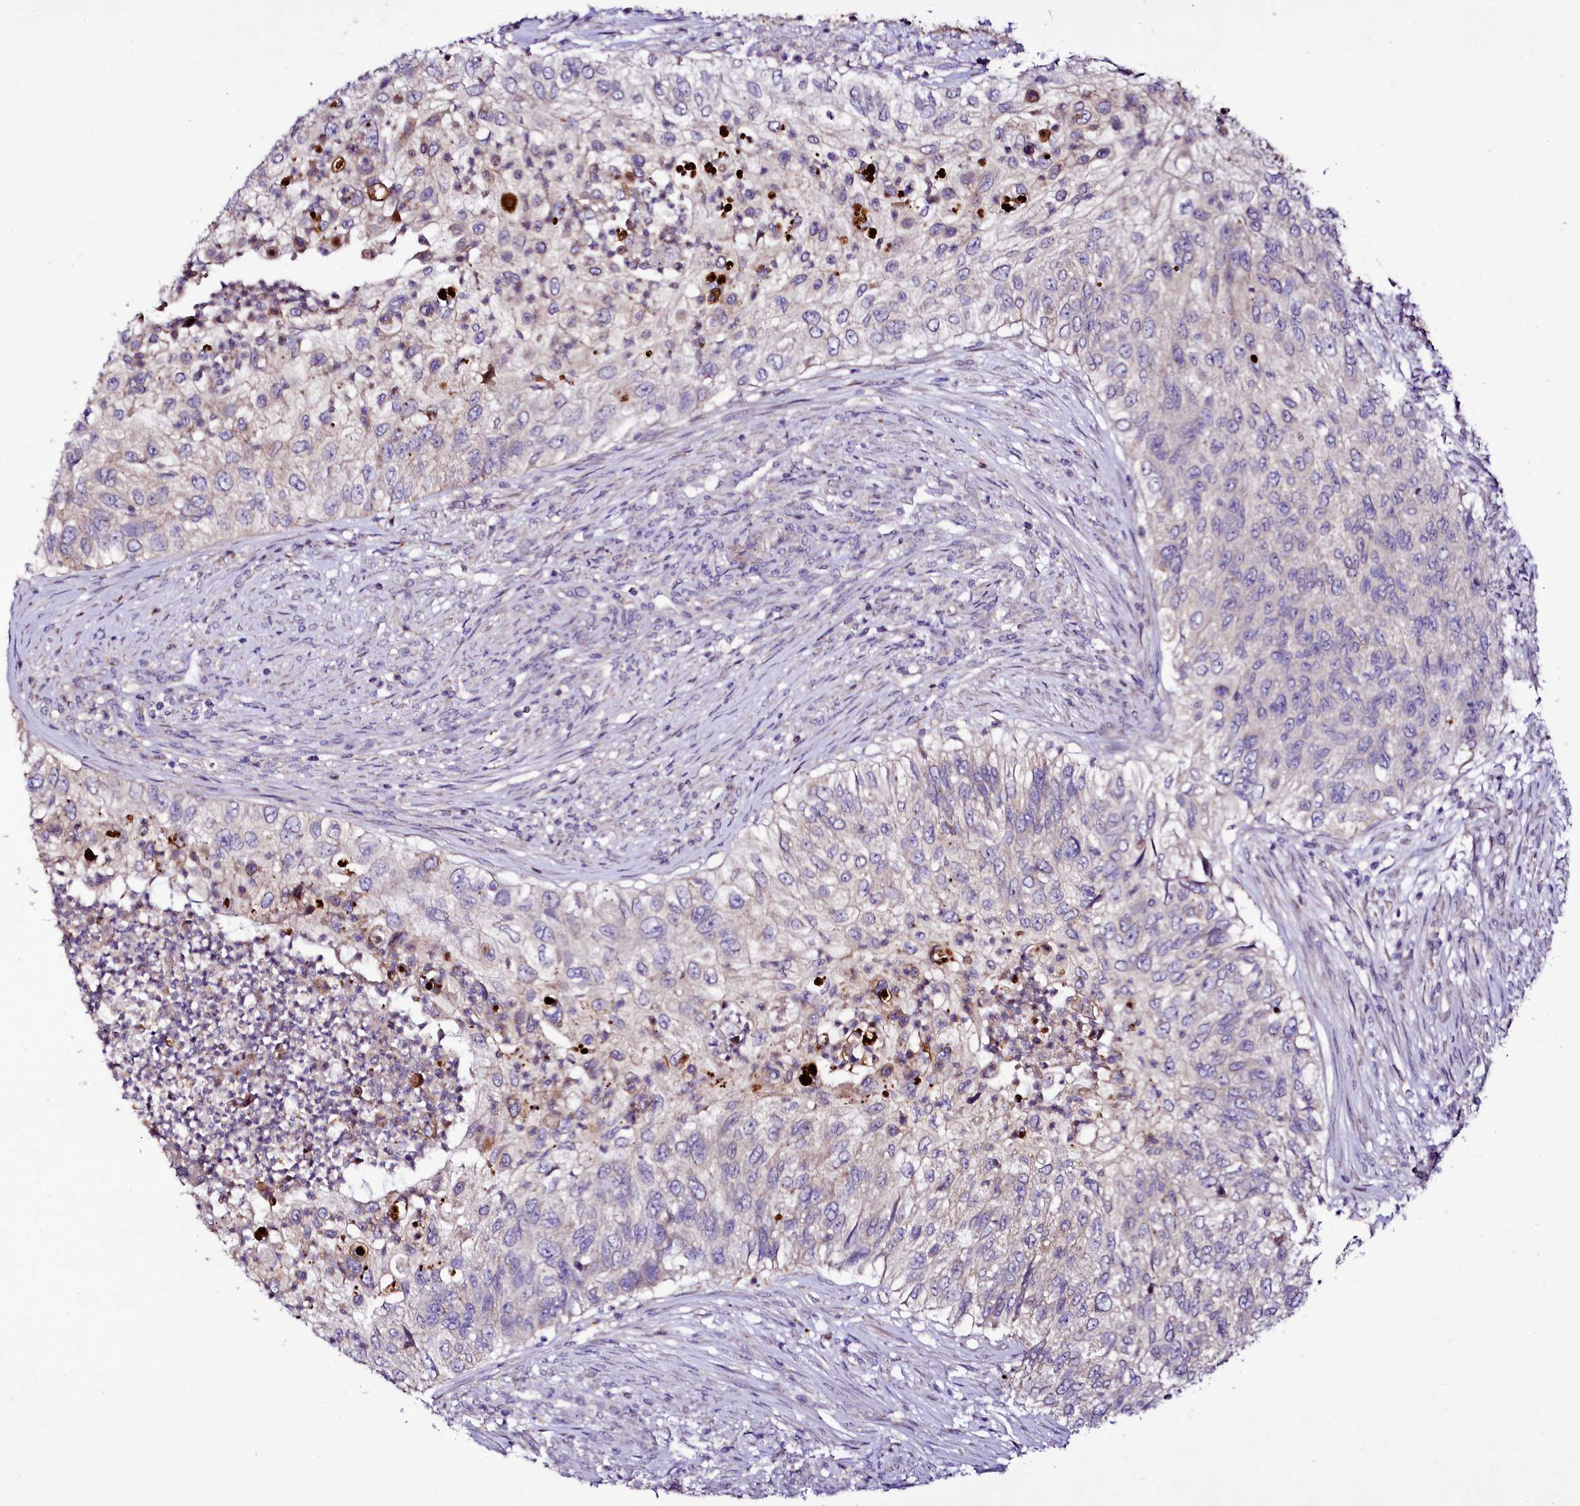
{"staining": {"intensity": "negative", "quantity": "none", "location": "none"}, "tissue": "urothelial cancer", "cell_type": "Tumor cells", "image_type": "cancer", "snomed": [{"axis": "morphology", "description": "Urothelial carcinoma, High grade"}, {"axis": "topography", "description": "Urinary bladder"}], "caption": "This image is of urothelial carcinoma (high-grade) stained with immunohistochemistry to label a protein in brown with the nuclei are counter-stained blue. There is no expression in tumor cells.", "gene": "ZC3H12C", "patient": {"sex": "female", "age": 60}}